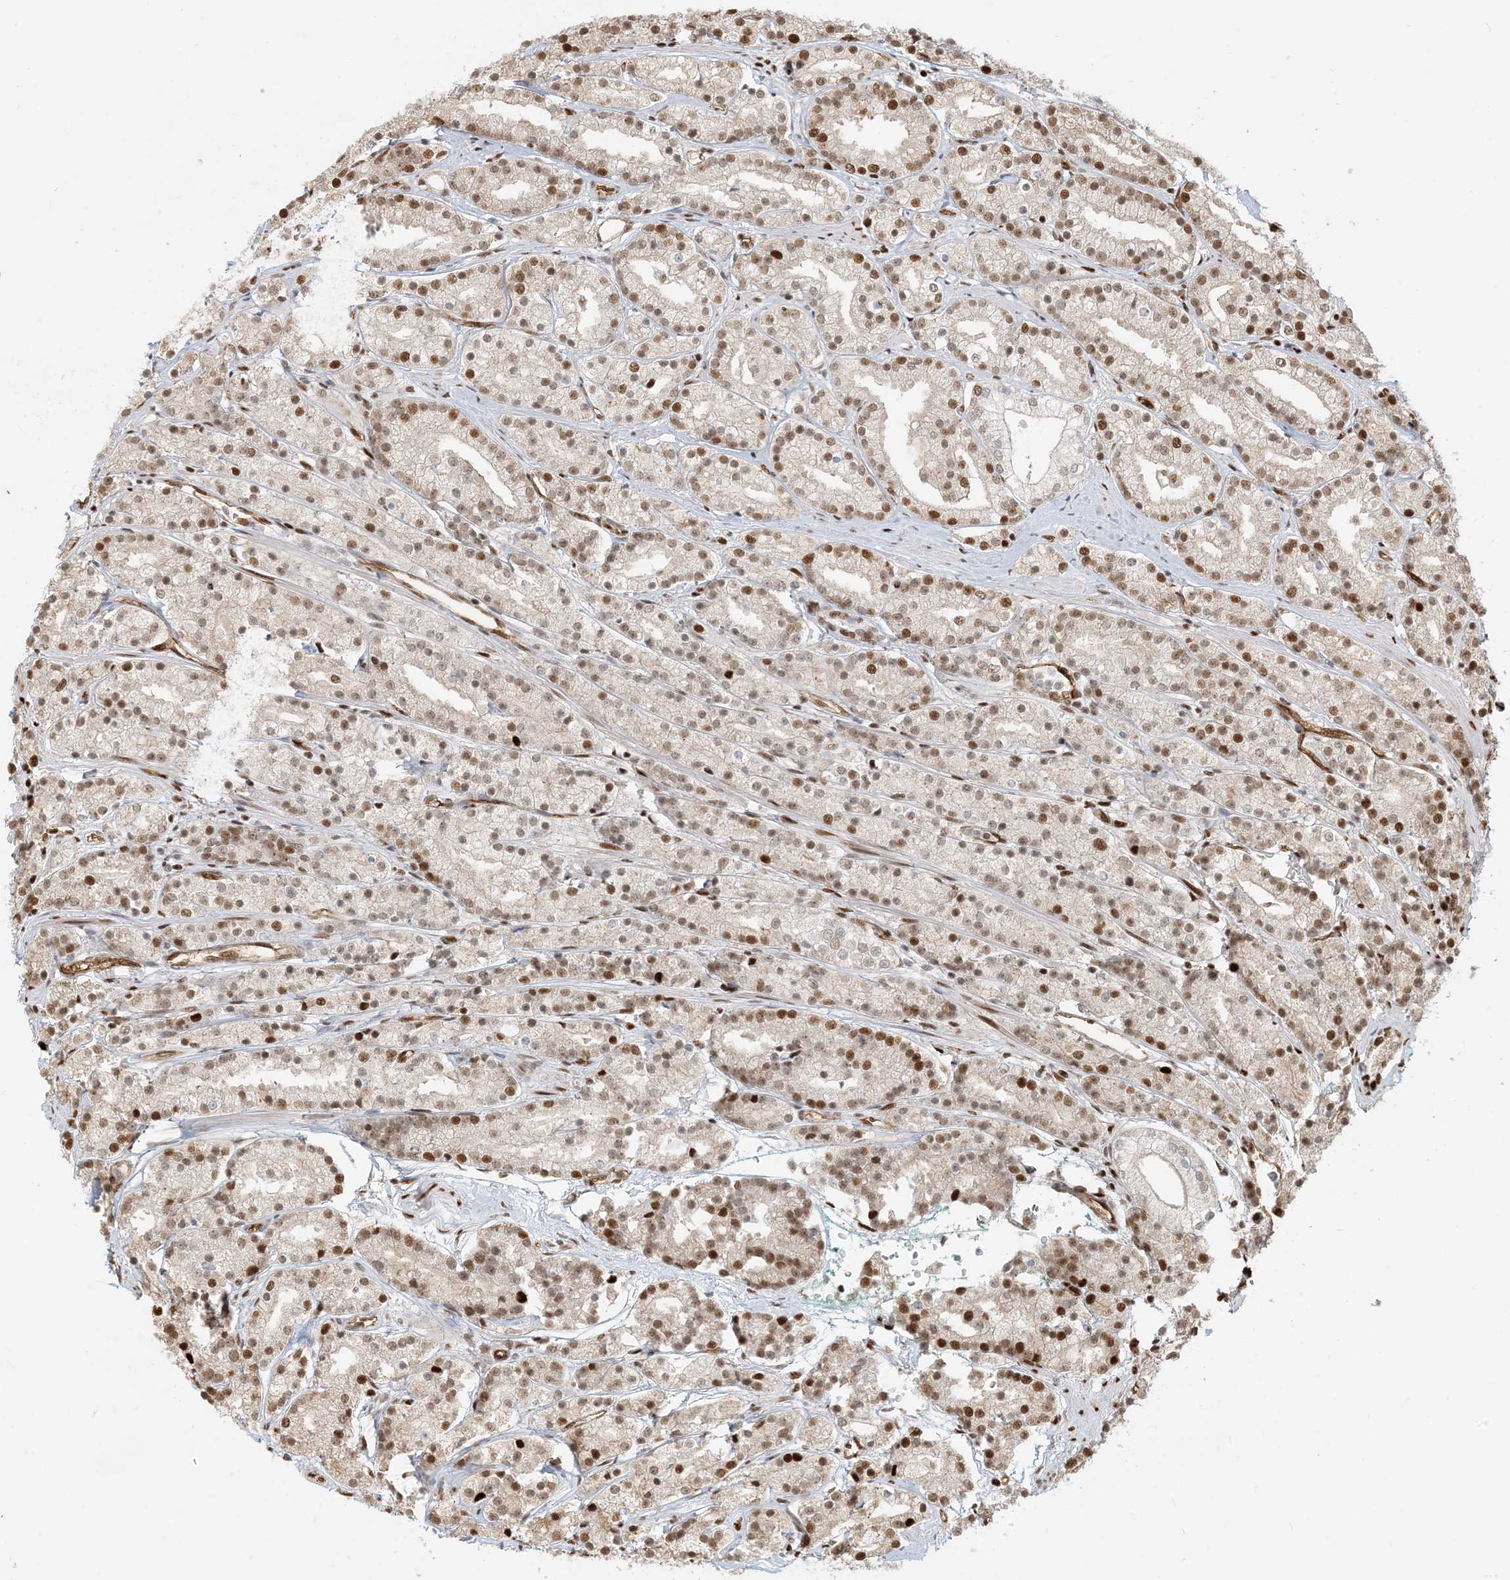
{"staining": {"intensity": "moderate", "quantity": ">75%", "location": "nuclear"}, "tissue": "prostate cancer", "cell_type": "Tumor cells", "image_type": "cancer", "snomed": [{"axis": "morphology", "description": "Adenocarcinoma, High grade"}, {"axis": "topography", "description": "Prostate"}], "caption": "Tumor cells exhibit moderate nuclear positivity in approximately >75% of cells in prostate high-grade adenocarcinoma.", "gene": "CKS2", "patient": {"sex": "male", "age": 69}}